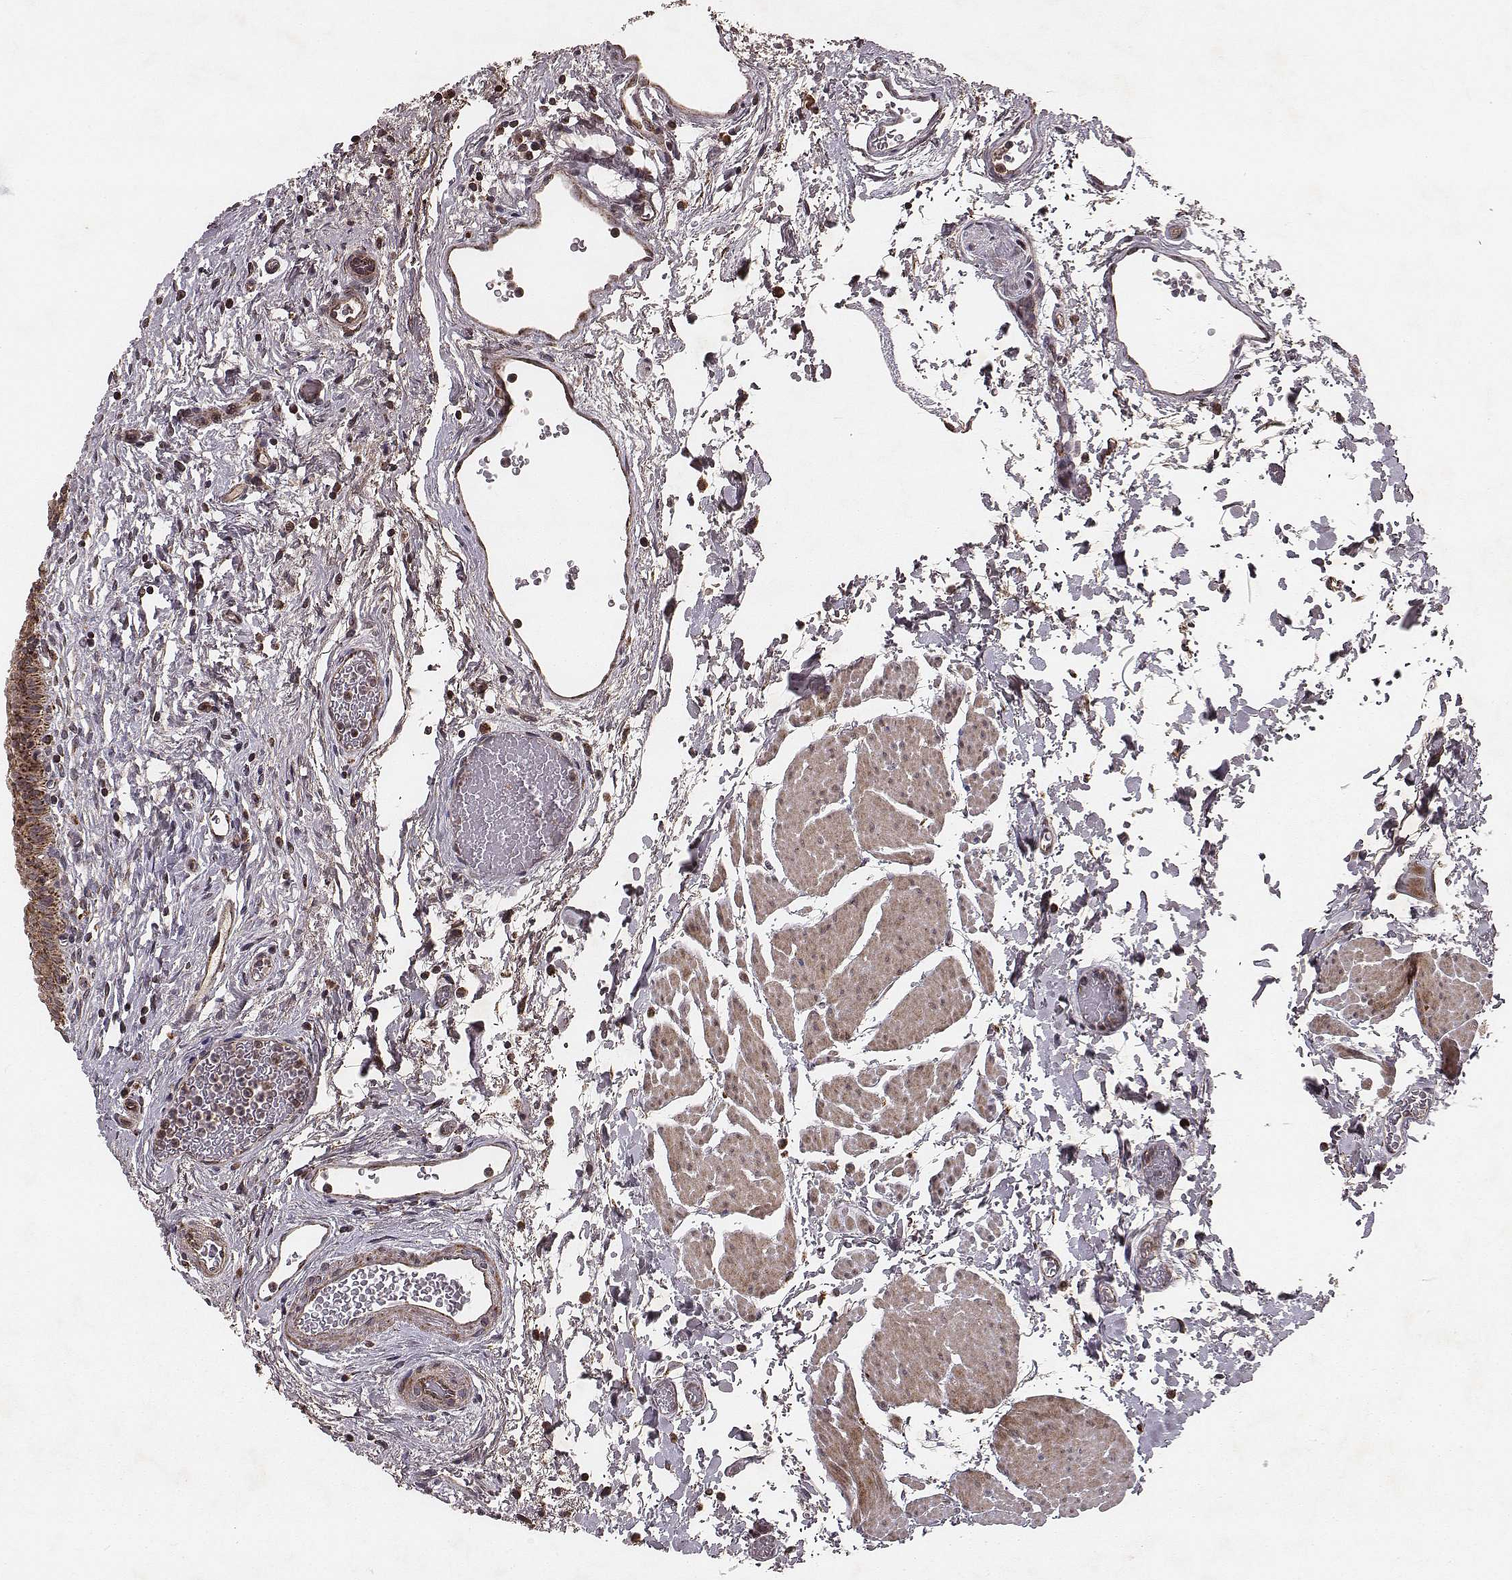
{"staining": {"intensity": "strong", "quantity": ">75%", "location": "cytoplasmic/membranous"}, "tissue": "urinary bladder", "cell_type": "Urothelial cells", "image_type": "normal", "snomed": [{"axis": "morphology", "description": "Normal tissue, NOS"}, {"axis": "topography", "description": "Urinary bladder"}], "caption": "The photomicrograph displays a brown stain indicating the presence of a protein in the cytoplasmic/membranous of urothelial cells in urinary bladder.", "gene": "ZDHHC21", "patient": {"sex": "male", "age": 56}}